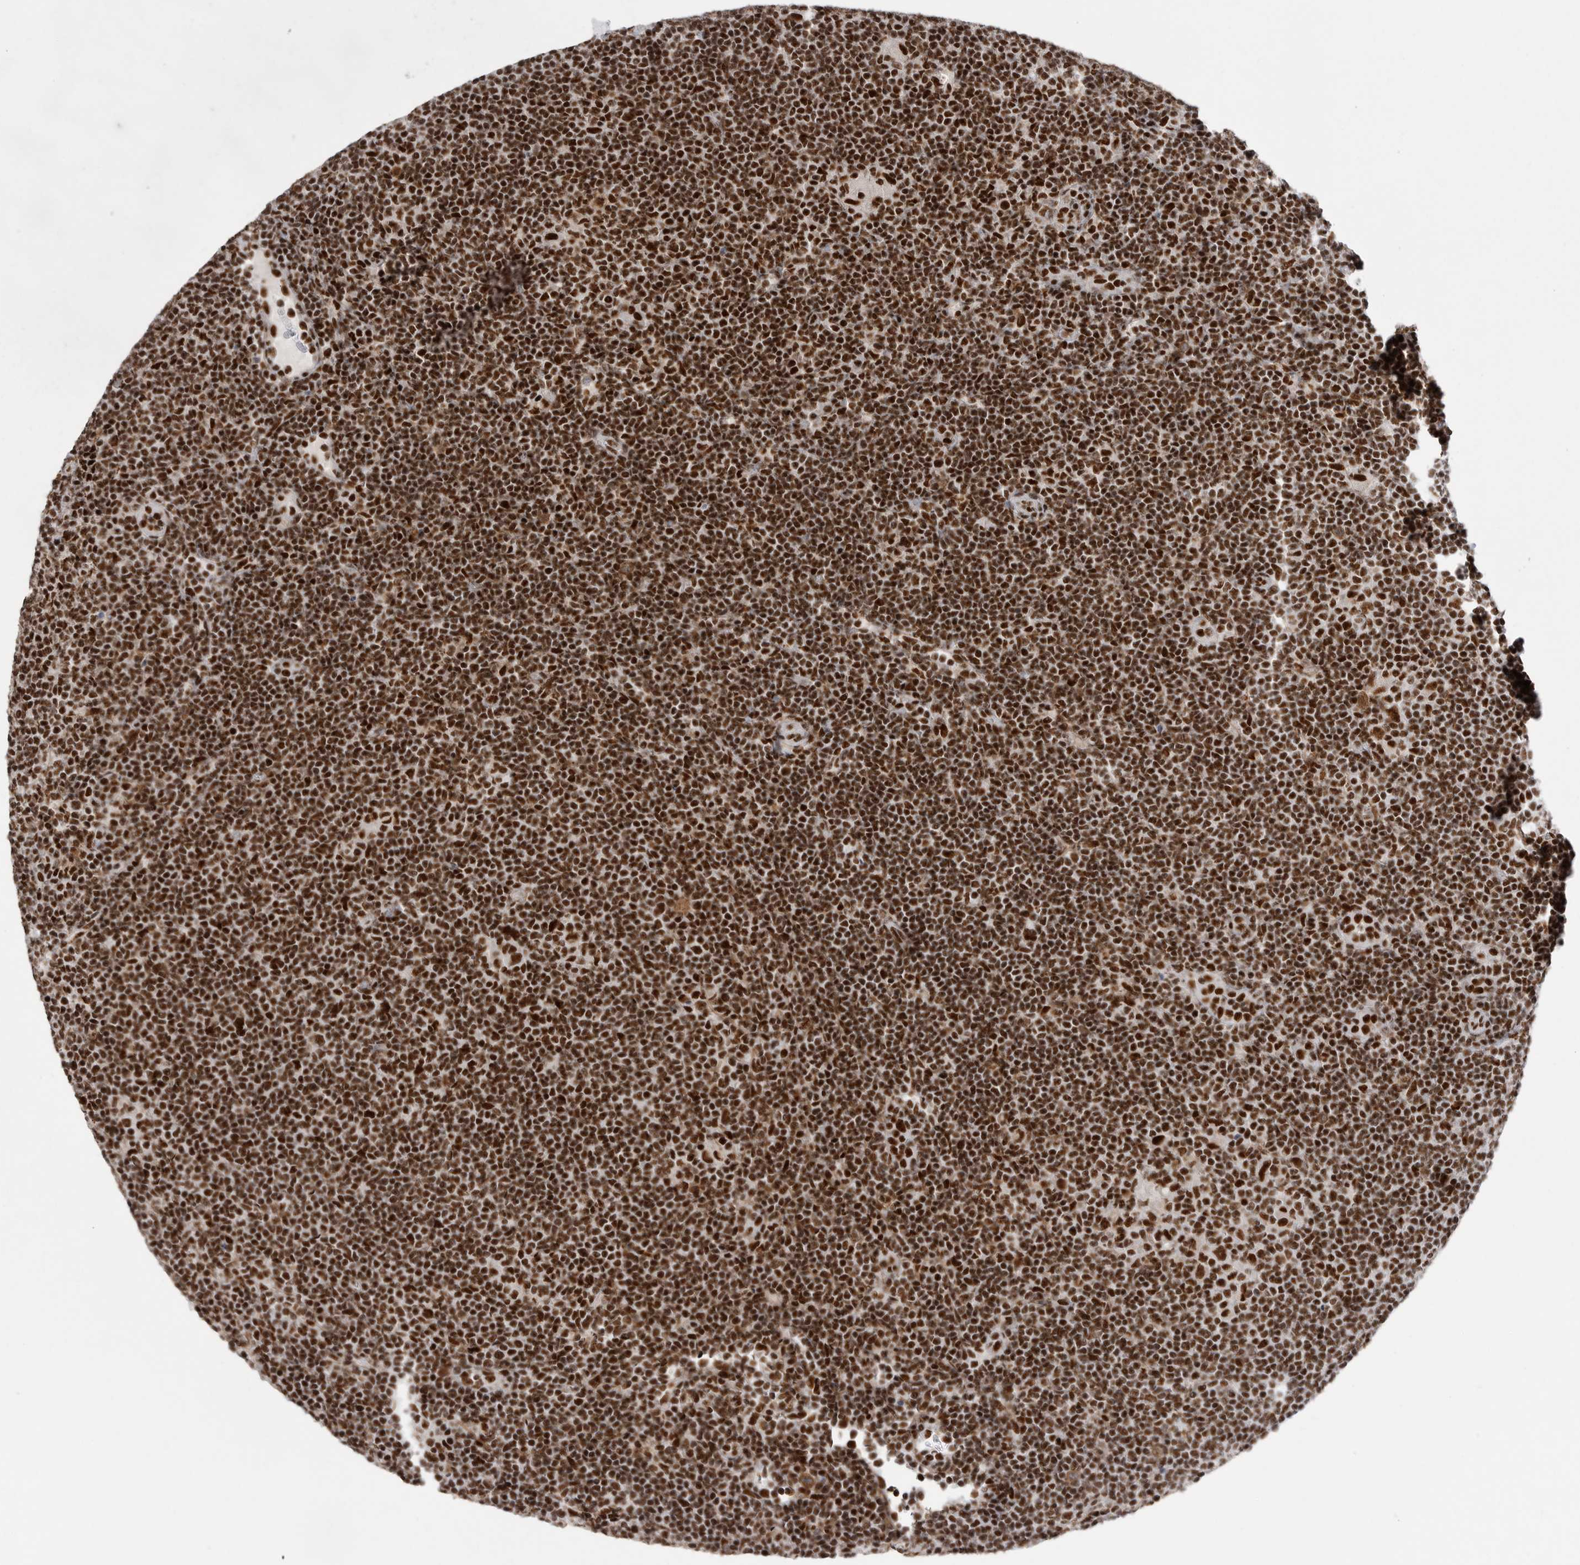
{"staining": {"intensity": "strong", "quantity": ">75%", "location": "nuclear"}, "tissue": "lymphoma", "cell_type": "Tumor cells", "image_type": "cancer", "snomed": [{"axis": "morphology", "description": "Hodgkin's disease, NOS"}, {"axis": "topography", "description": "Lymph node"}], "caption": "Hodgkin's disease stained with a protein marker exhibits strong staining in tumor cells.", "gene": "PPP1R8", "patient": {"sex": "female", "age": 57}}